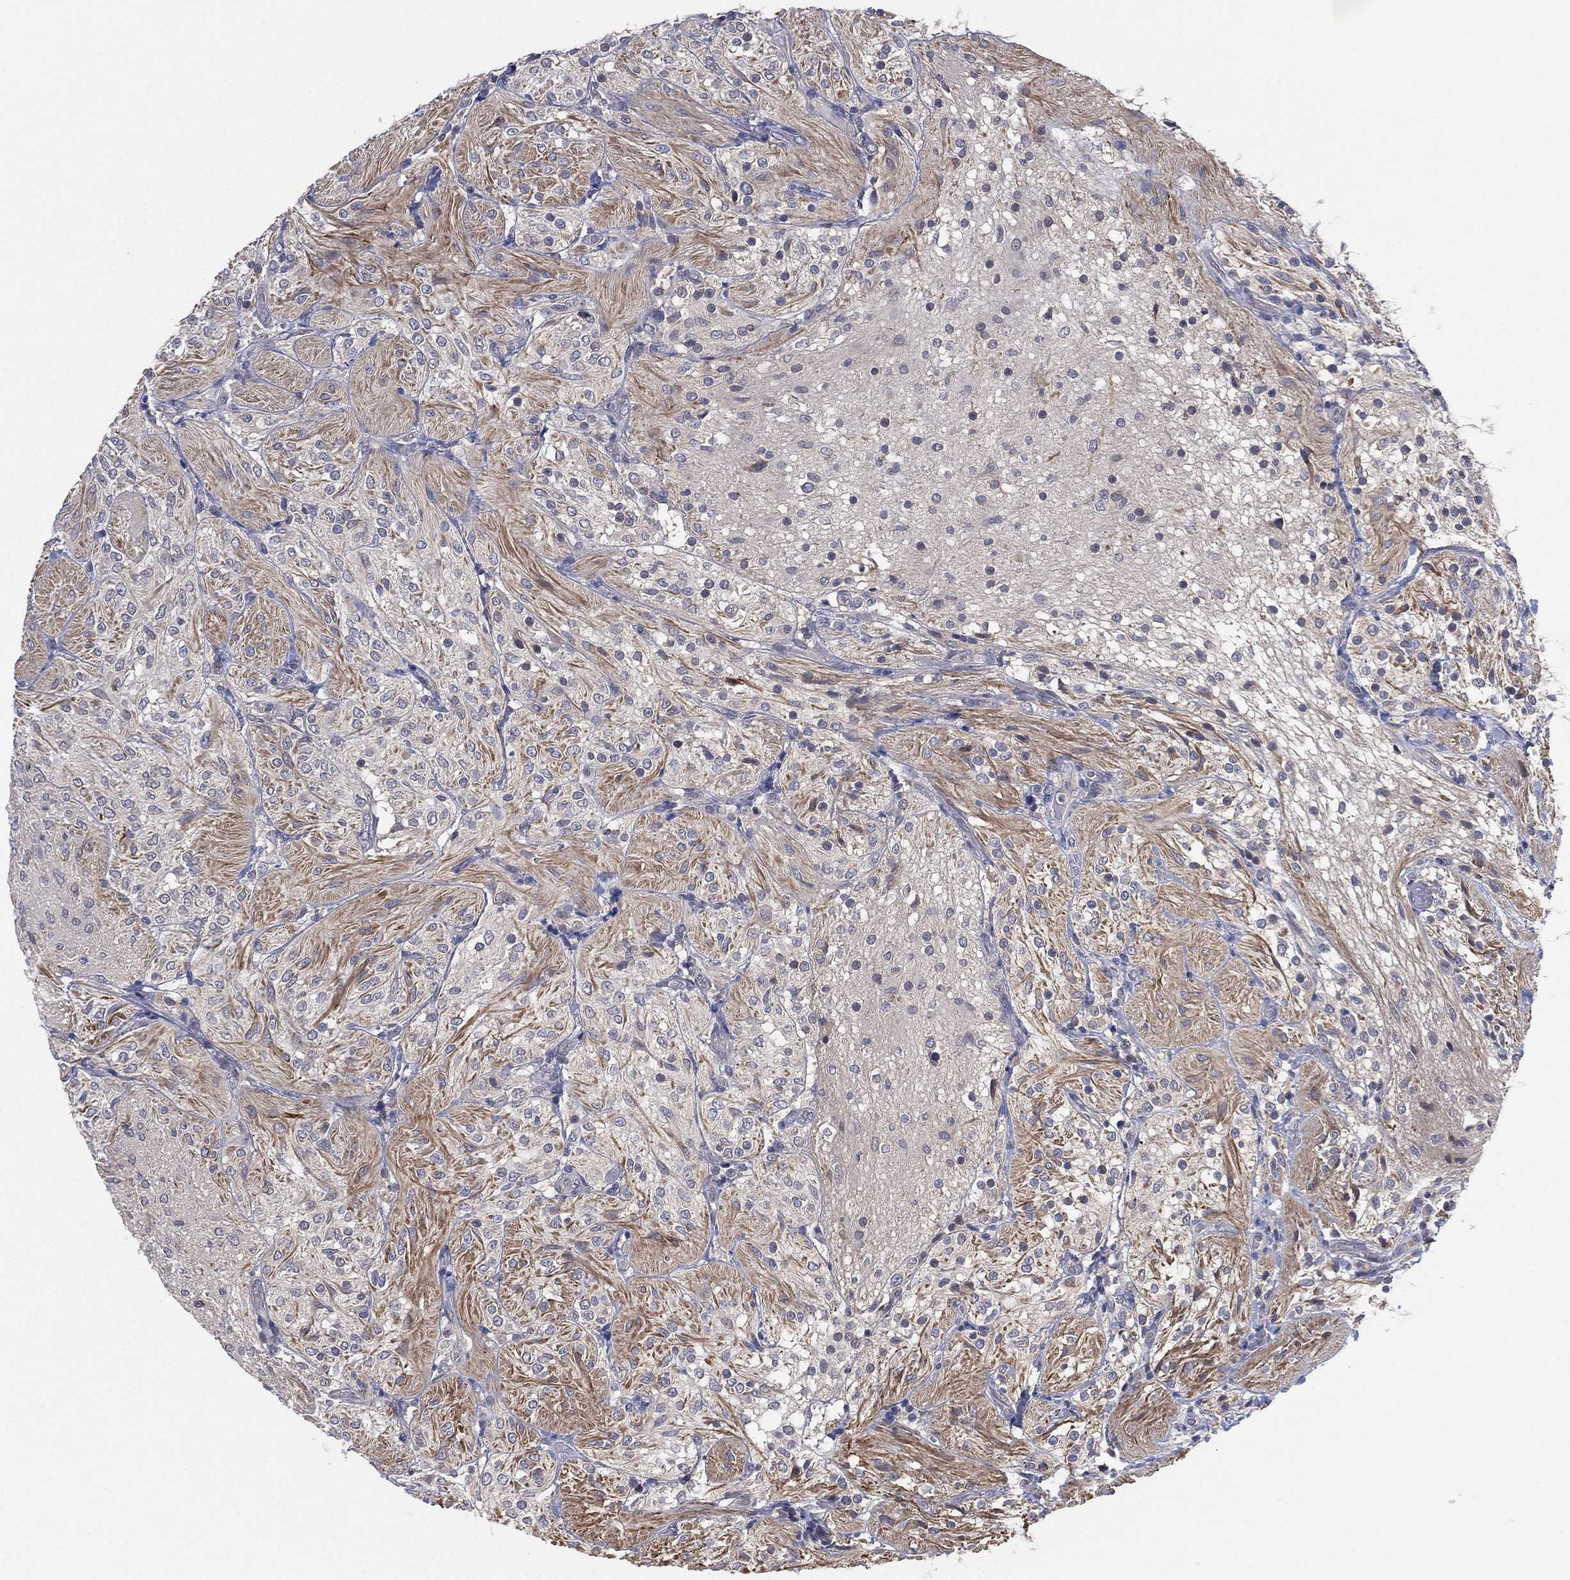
{"staining": {"intensity": "negative", "quantity": "none", "location": "none"}, "tissue": "glioma", "cell_type": "Tumor cells", "image_type": "cancer", "snomed": [{"axis": "morphology", "description": "Glioma, malignant, Low grade"}, {"axis": "topography", "description": "Brain"}], "caption": "Photomicrograph shows no protein staining in tumor cells of glioma tissue.", "gene": "MPP7", "patient": {"sex": "male", "age": 3}}